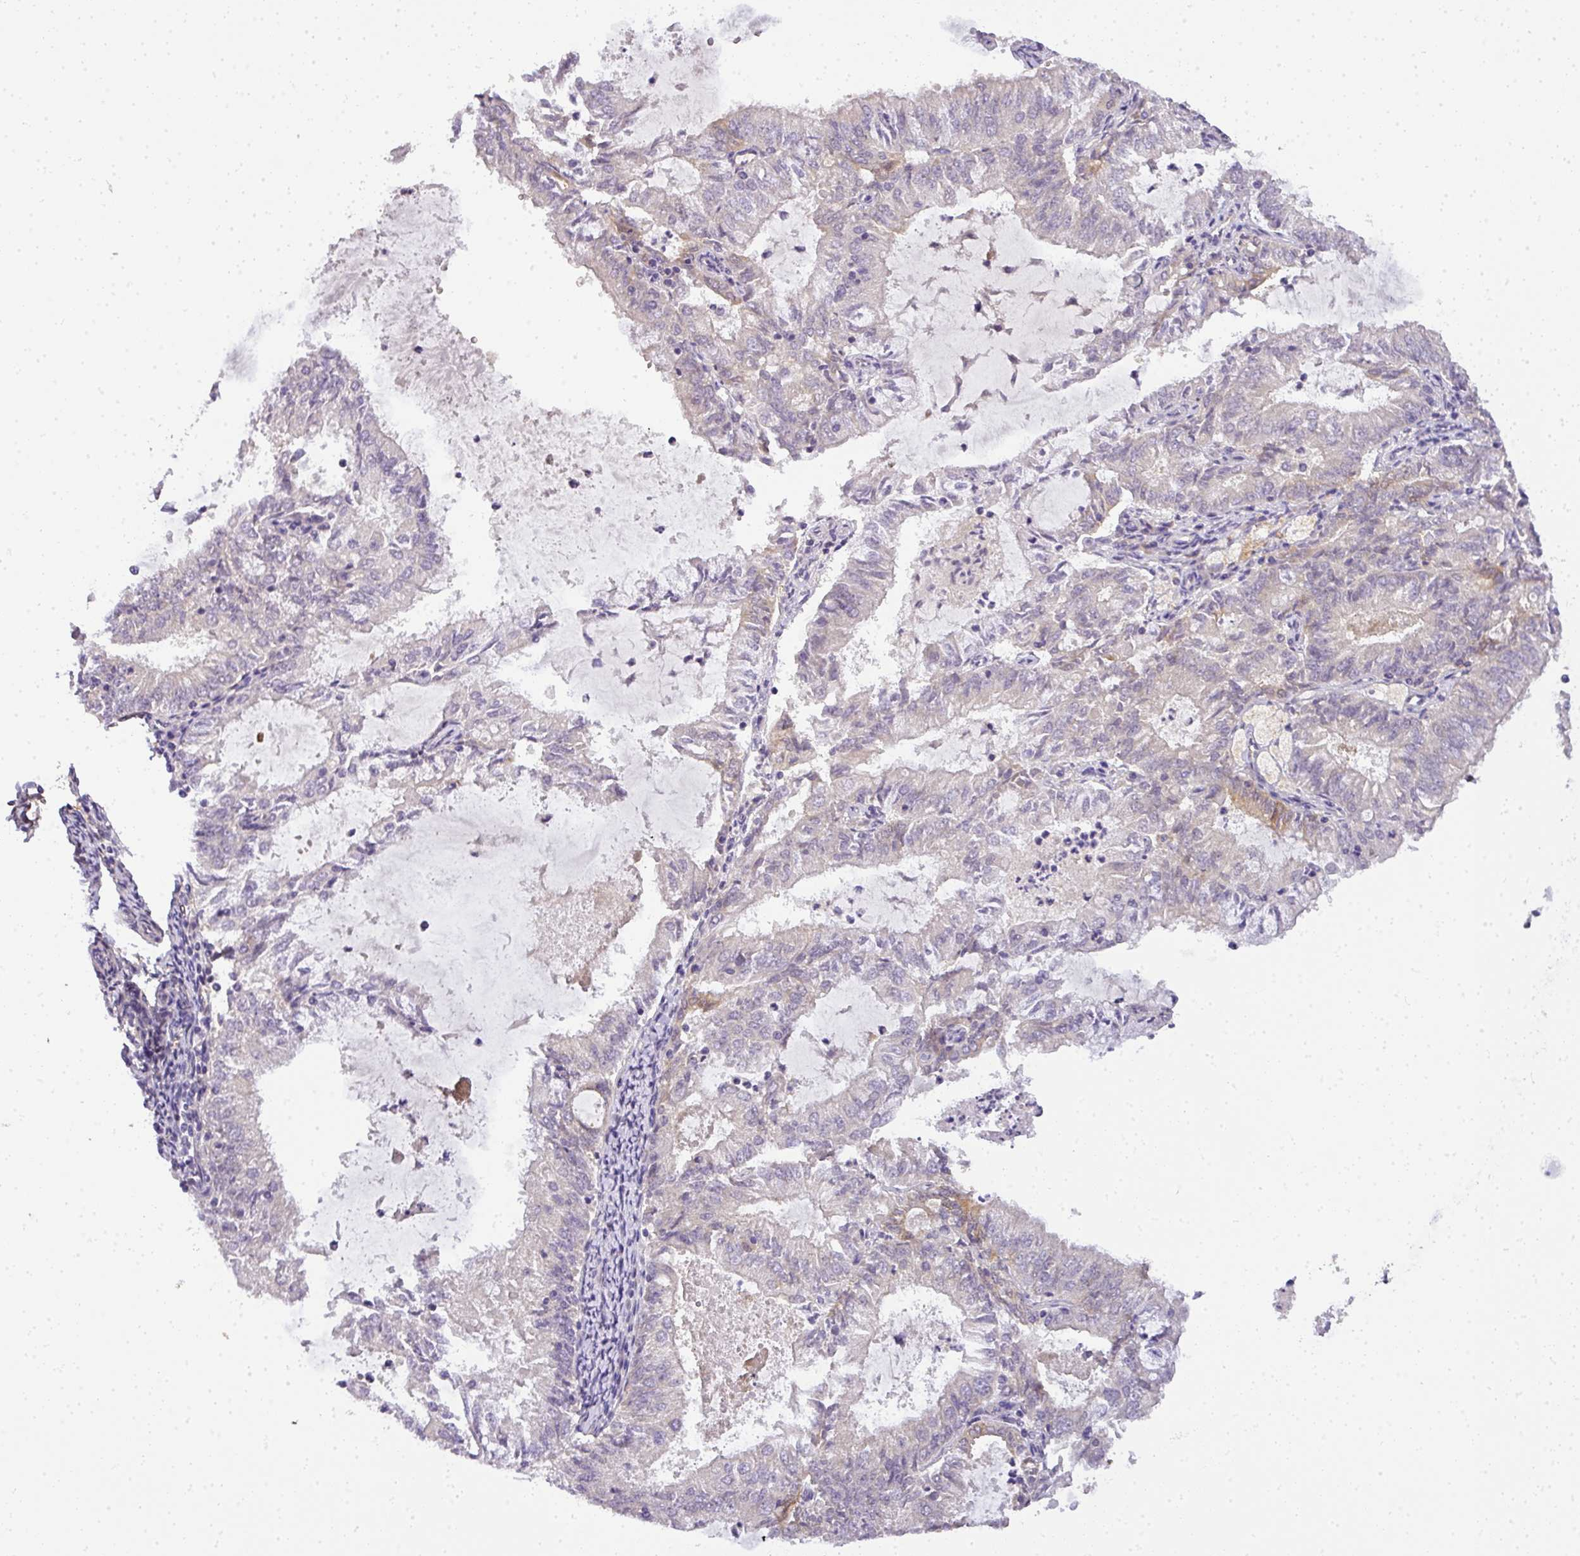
{"staining": {"intensity": "negative", "quantity": "none", "location": "none"}, "tissue": "endometrial cancer", "cell_type": "Tumor cells", "image_type": "cancer", "snomed": [{"axis": "morphology", "description": "Adenocarcinoma, NOS"}, {"axis": "topography", "description": "Endometrium"}], "caption": "Tumor cells are negative for protein expression in human adenocarcinoma (endometrial). Brightfield microscopy of immunohistochemistry stained with DAB (brown) and hematoxylin (blue), captured at high magnification.", "gene": "ADH5", "patient": {"sex": "female", "age": 57}}